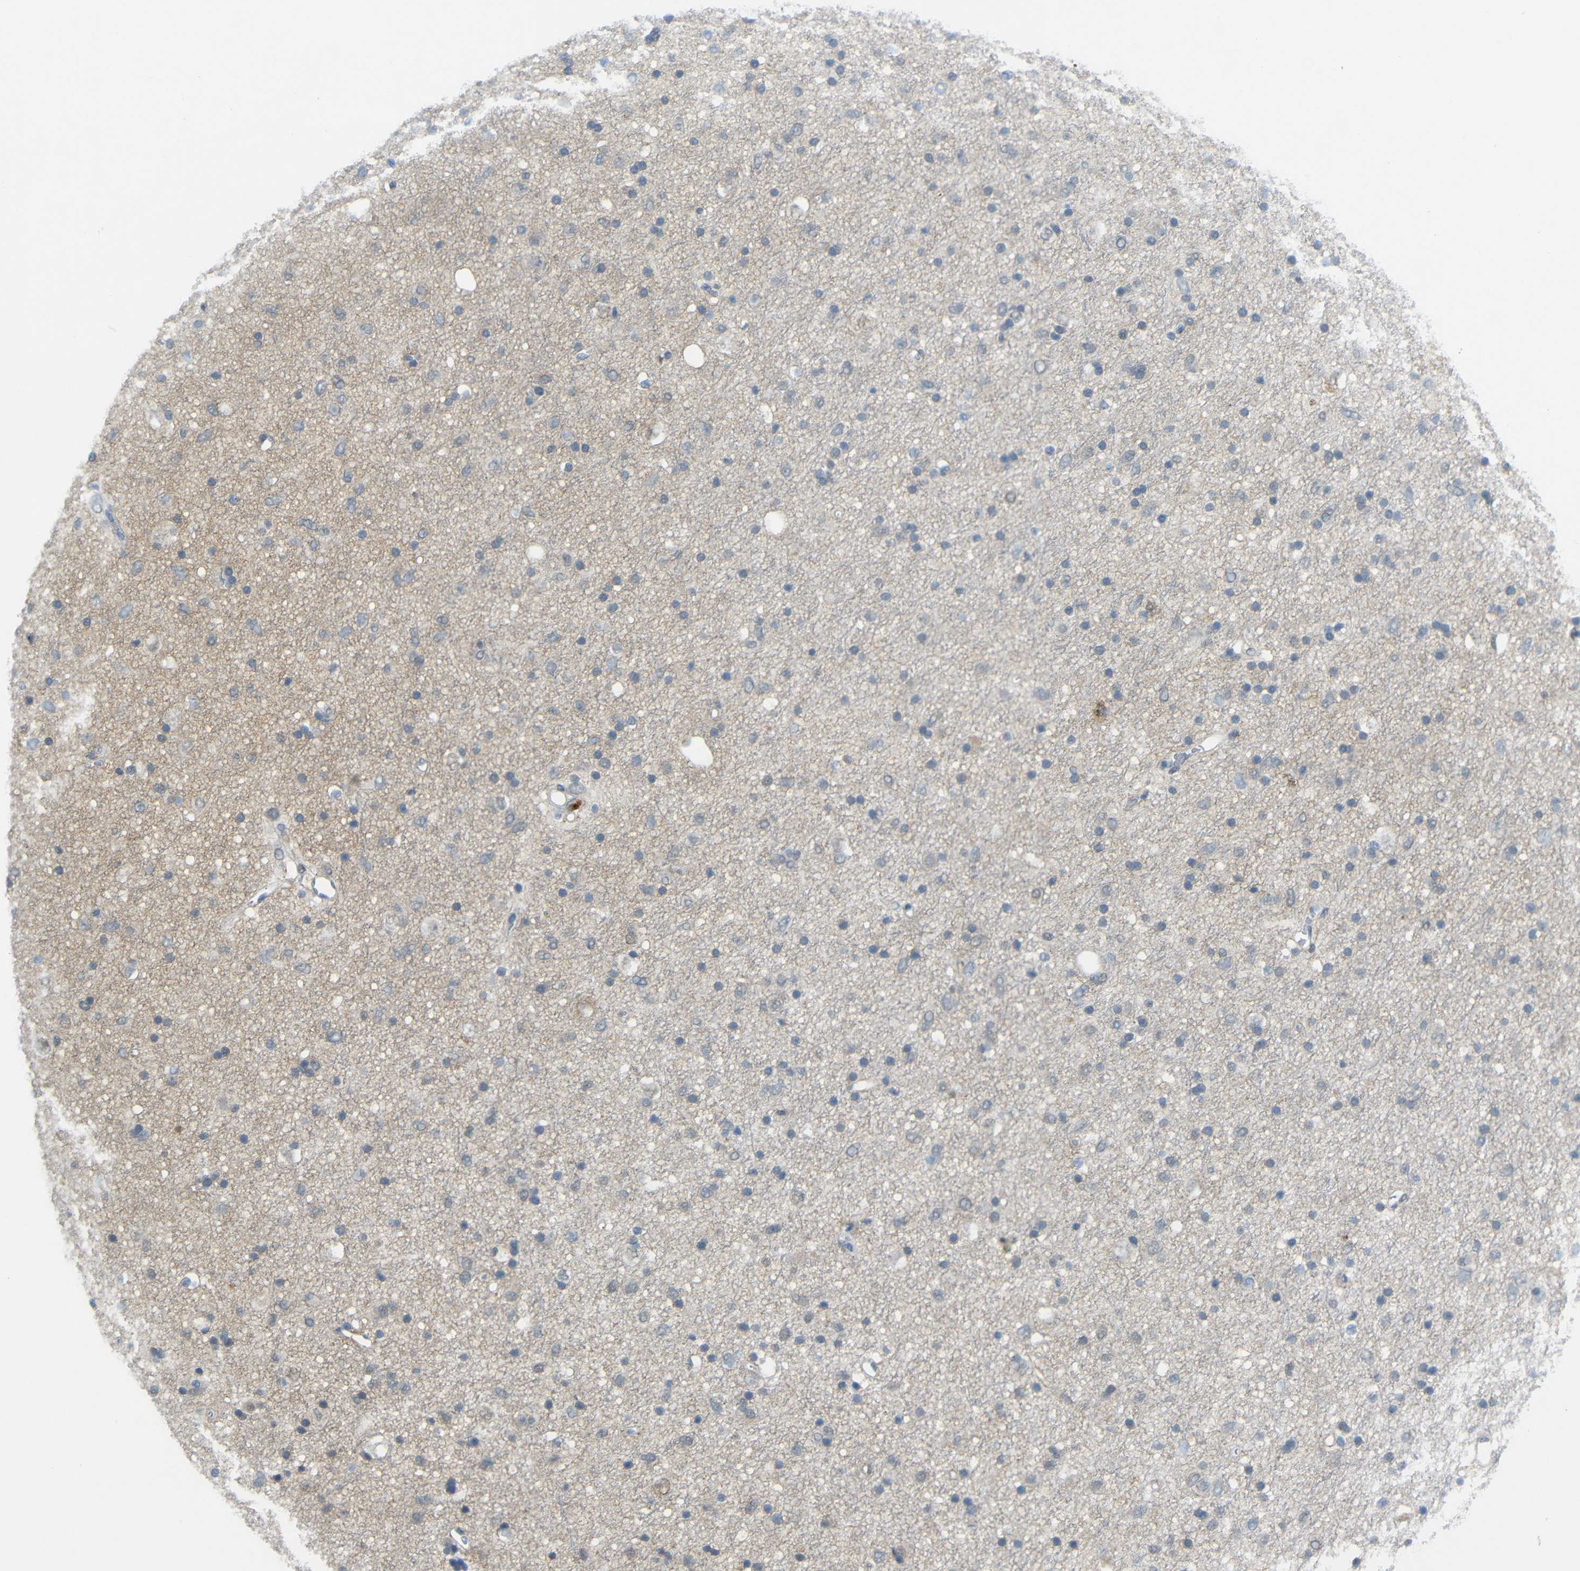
{"staining": {"intensity": "weak", "quantity": "25%-75%", "location": "cytoplasmic/membranous"}, "tissue": "glioma", "cell_type": "Tumor cells", "image_type": "cancer", "snomed": [{"axis": "morphology", "description": "Glioma, malignant, Low grade"}, {"axis": "topography", "description": "Brain"}], "caption": "DAB (3,3'-diaminobenzidine) immunohistochemical staining of human glioma exhibits weak cytoplasmic/membranous protein positivity in about 25%-75% of tumor cells. (Brightfield microscopy of DAB IHC at high magnification).", "gene": "GPR158", "patient": {"sex": "male", "age": 77}}